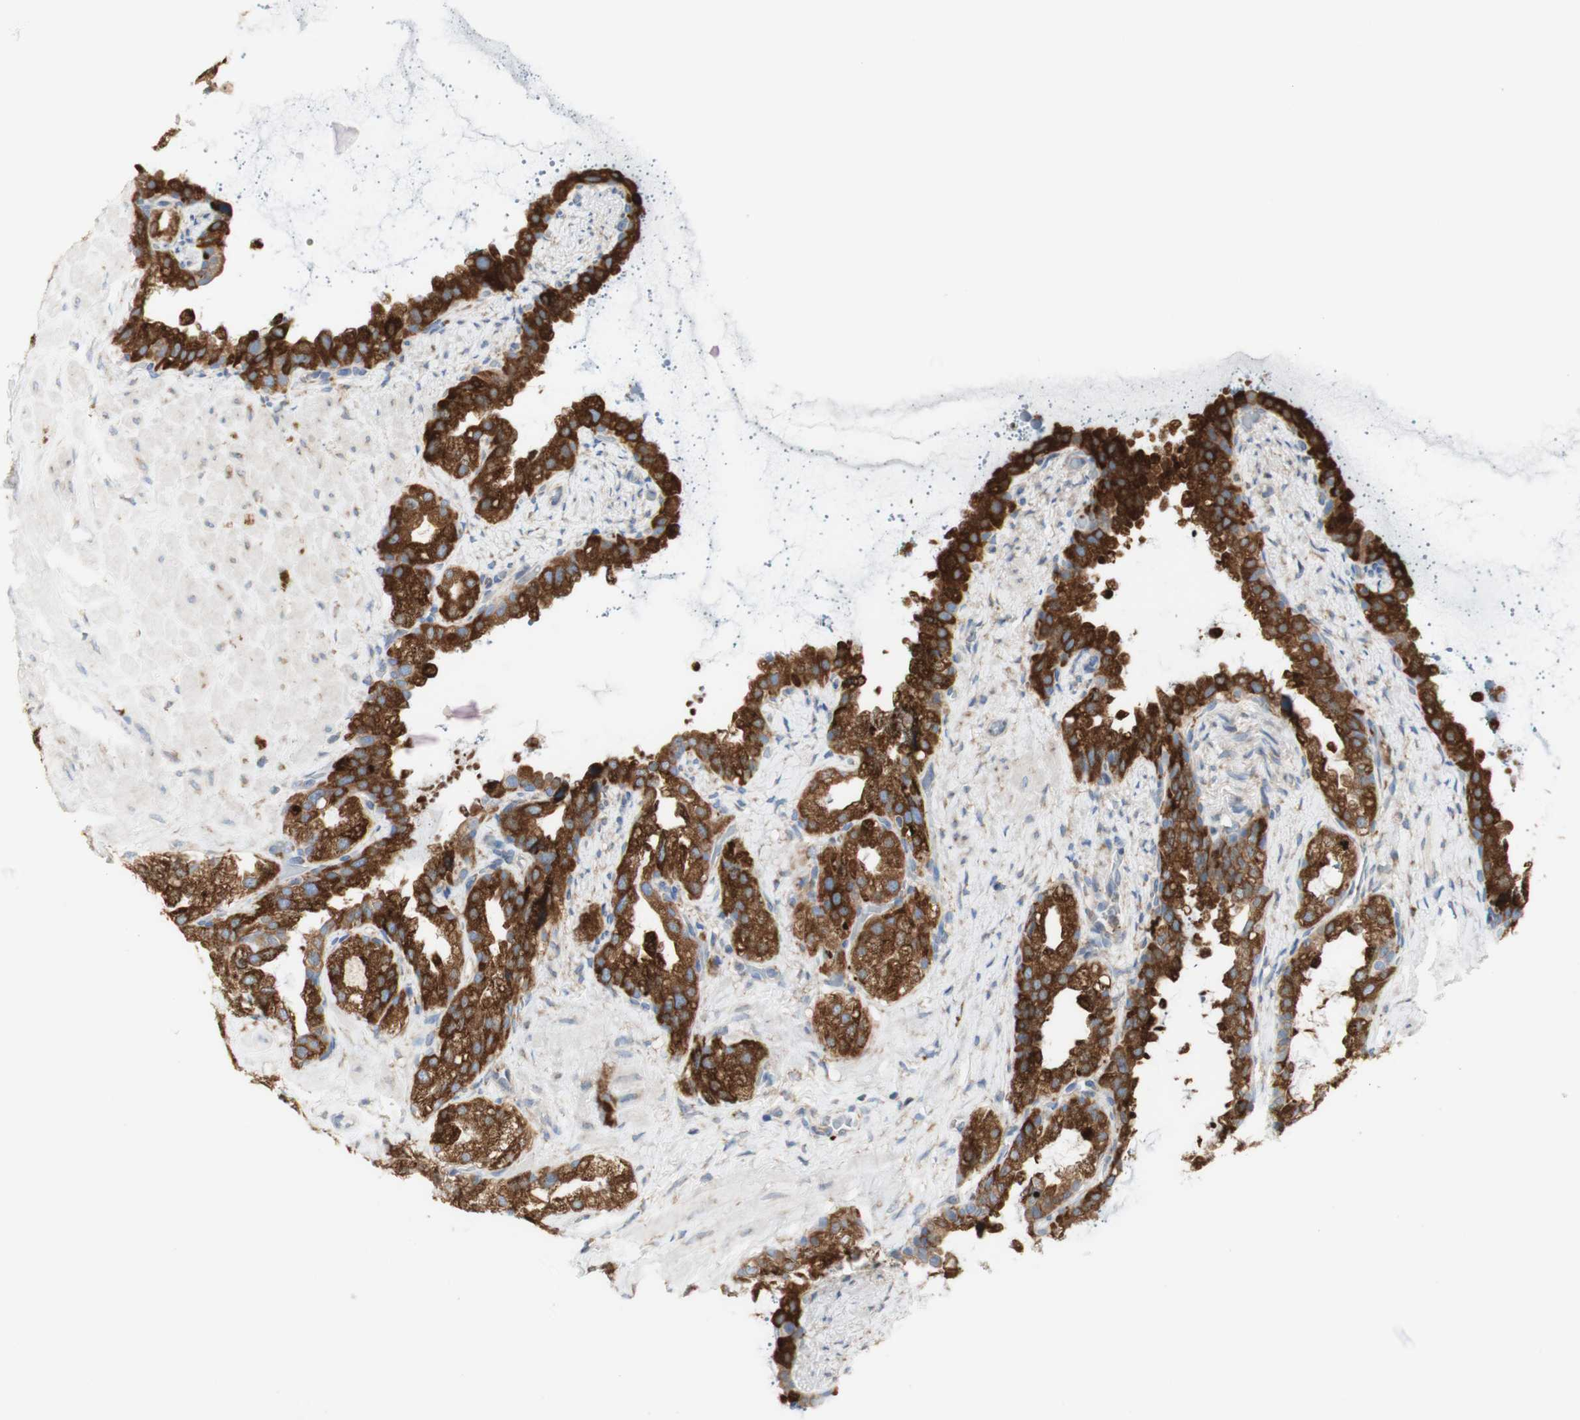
{"staining": {"intensity": "strong", "quantity": ">75%", "location": "cytoplasmic/membranous"}, "tissue": "seminal vesicle", "cell_type": "Glandular cells", "image_type": "normal", "snomed": [{"axis": "morphology", "description": "Normal tissue, NOS"}, {"axis": "topography", "description": "Seminal veicle"}], "caption": "Glandular cells reveal strong cytoplasmic/membranous expression in approximately >75% of cells in unremarkable seminal vesicle.", "gene": "MANF", "patient": {"sex": "male", "age": 68}}